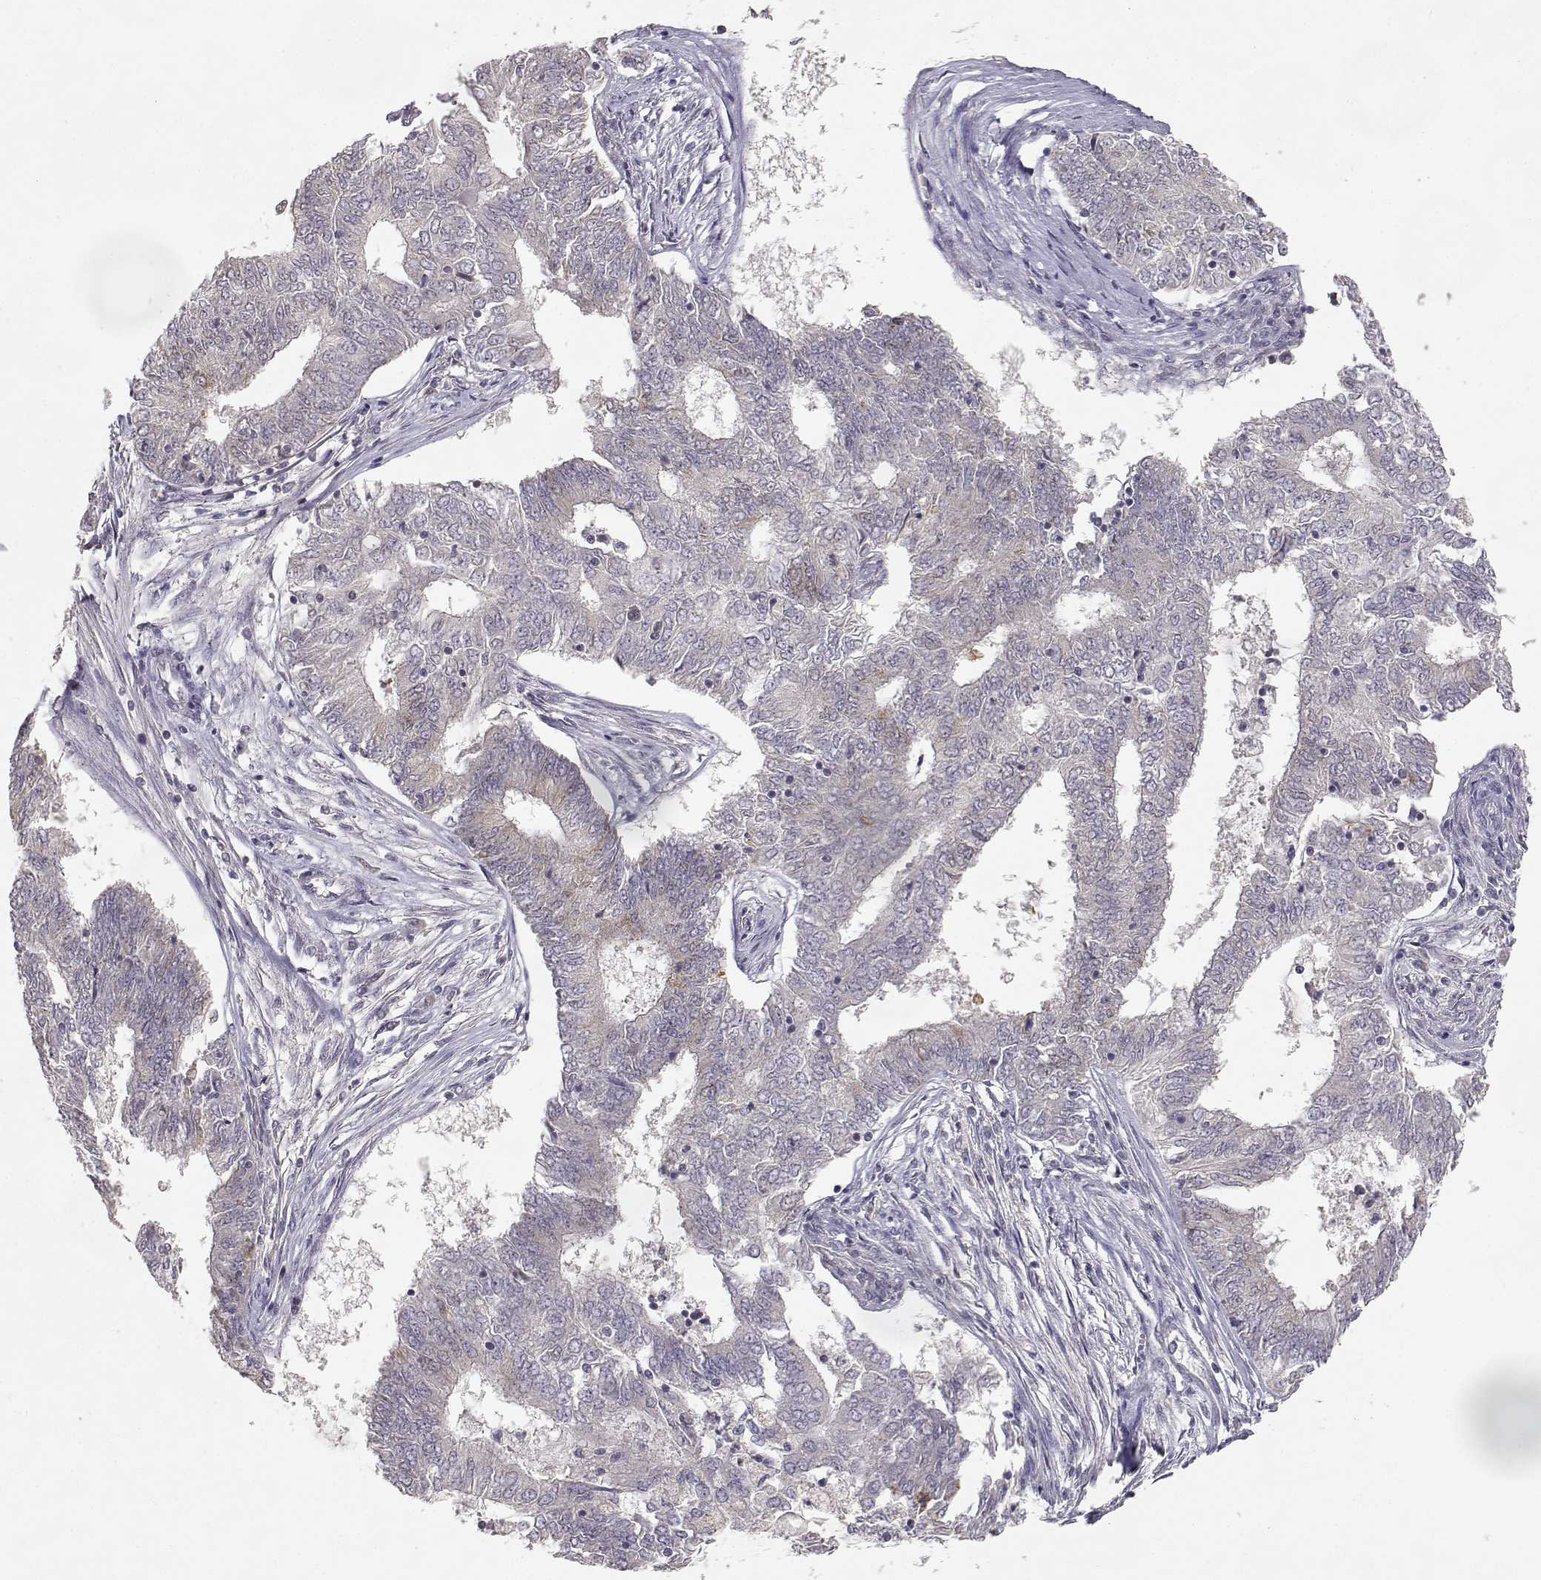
{"staining": {"intensity": "negative", "quantity": "none", "location": "none"}, "tissue": "endometrial cancer", "cell_type": "Tumor cells", "image_type": "cancer", "snomed": [{"axis": "morphology", "description": "Adenocarcinoma, NOS"}, {"axis": "topography", "description": "Endometrium"}], "caption": "There is no significant positivity in tumor cells of endometrial adenocarcinoma. The staining was performed using DAB (3,3'-diaminobenzidine) to visualize the protein expression in brown, while the nuclei were stained in blue with hematoxylin (Magnification: 20x).", "gene": "RAD51", "patient": {"sex": "female", "age": 62}}